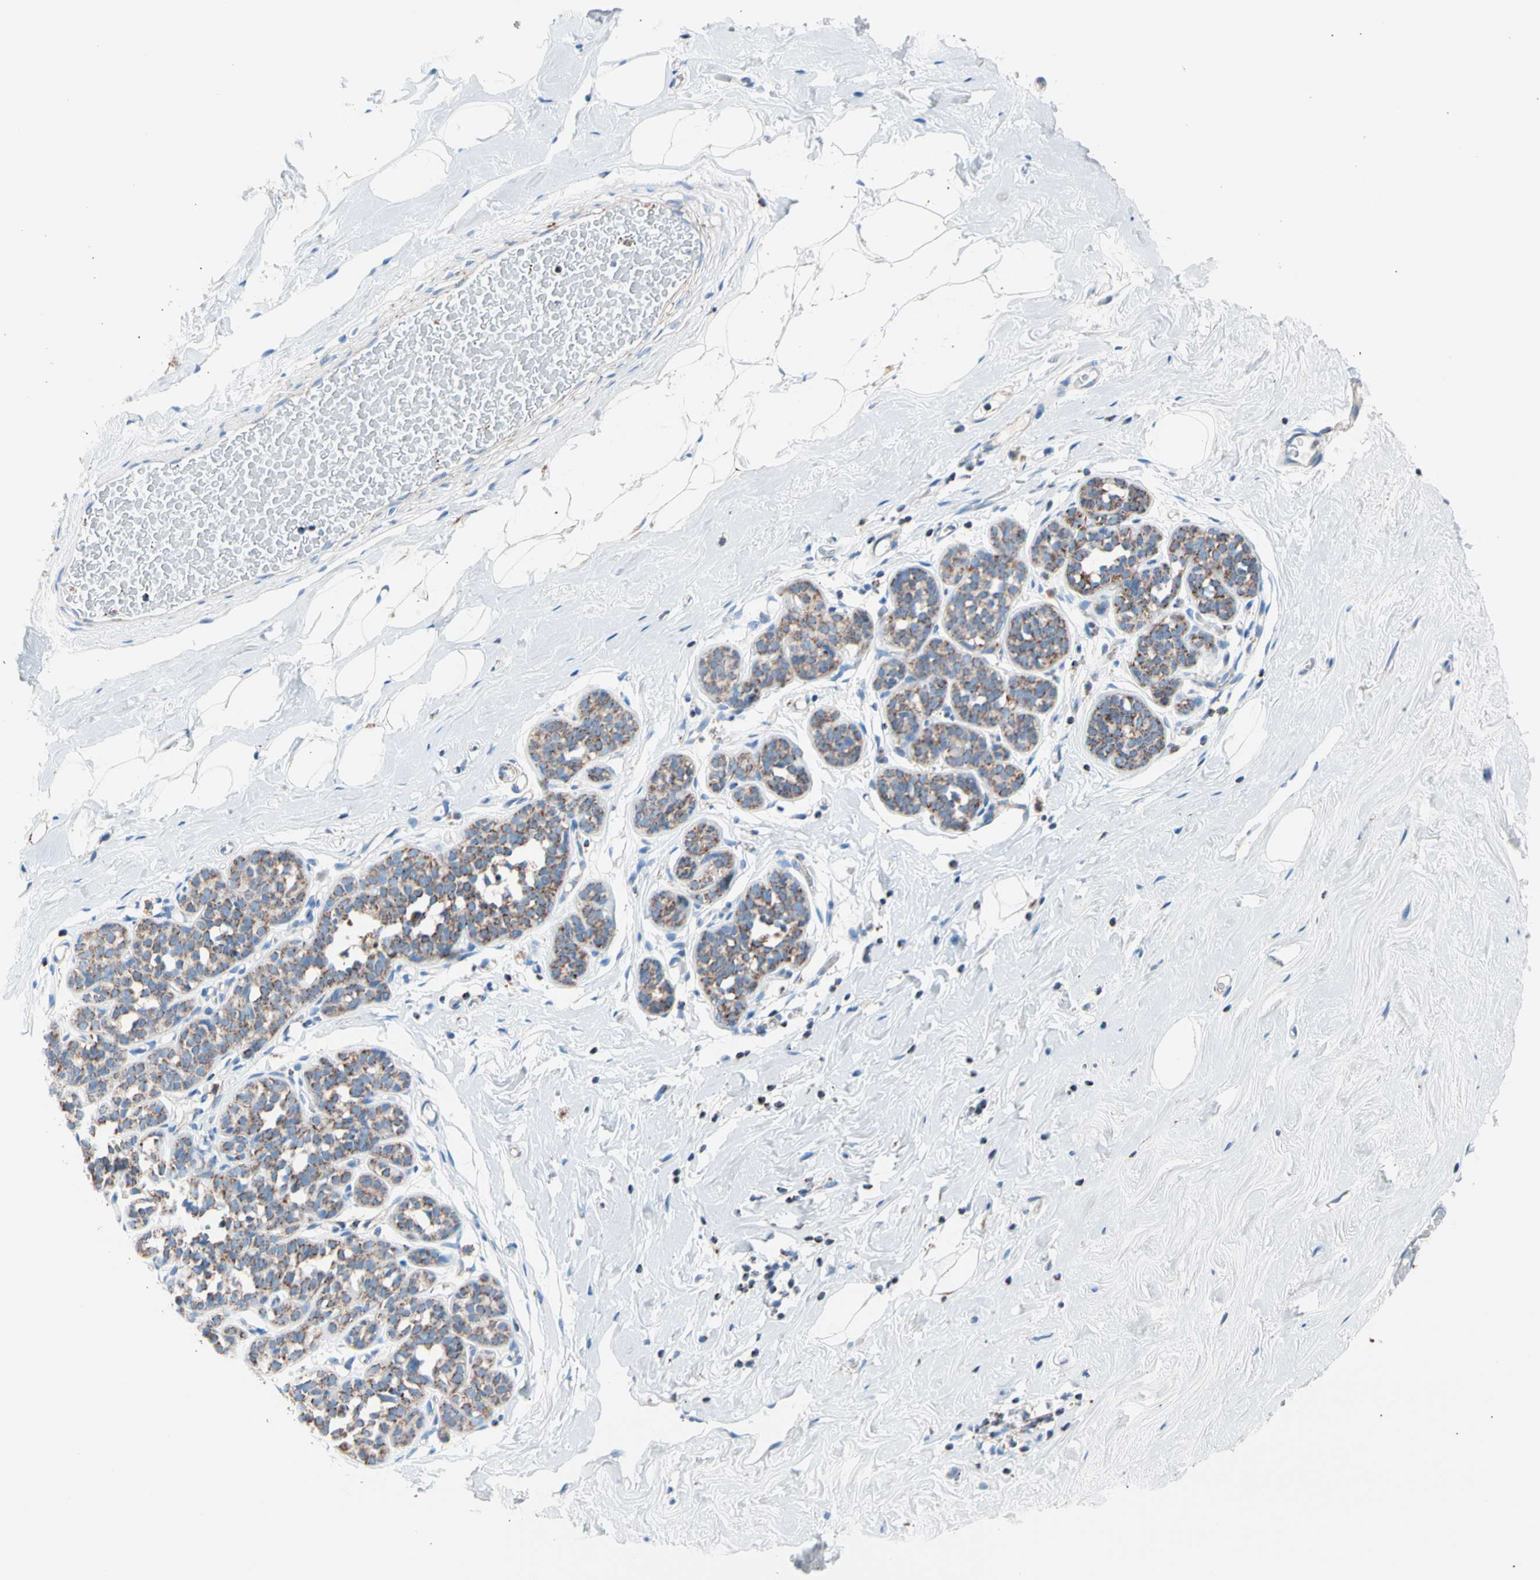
{"staining": {"intensity": "negative", "quantity": "none", "location": "none"}, "tissue": "breast", "cell_type": "Adipocytes", "image_type": "normal", "snomed": [{"axis": "morphology", "description": "Normal tissue, NOS"}, {"axis": "topography", "description": "Breast"}], "caption": "High power microscopy photomicrograph of an IHC photomicrograph of unremarkable breast, revealing no significant staining in adipocytes.", "gene": "HK1", "patient": {"sex": "female", "age": 75}}